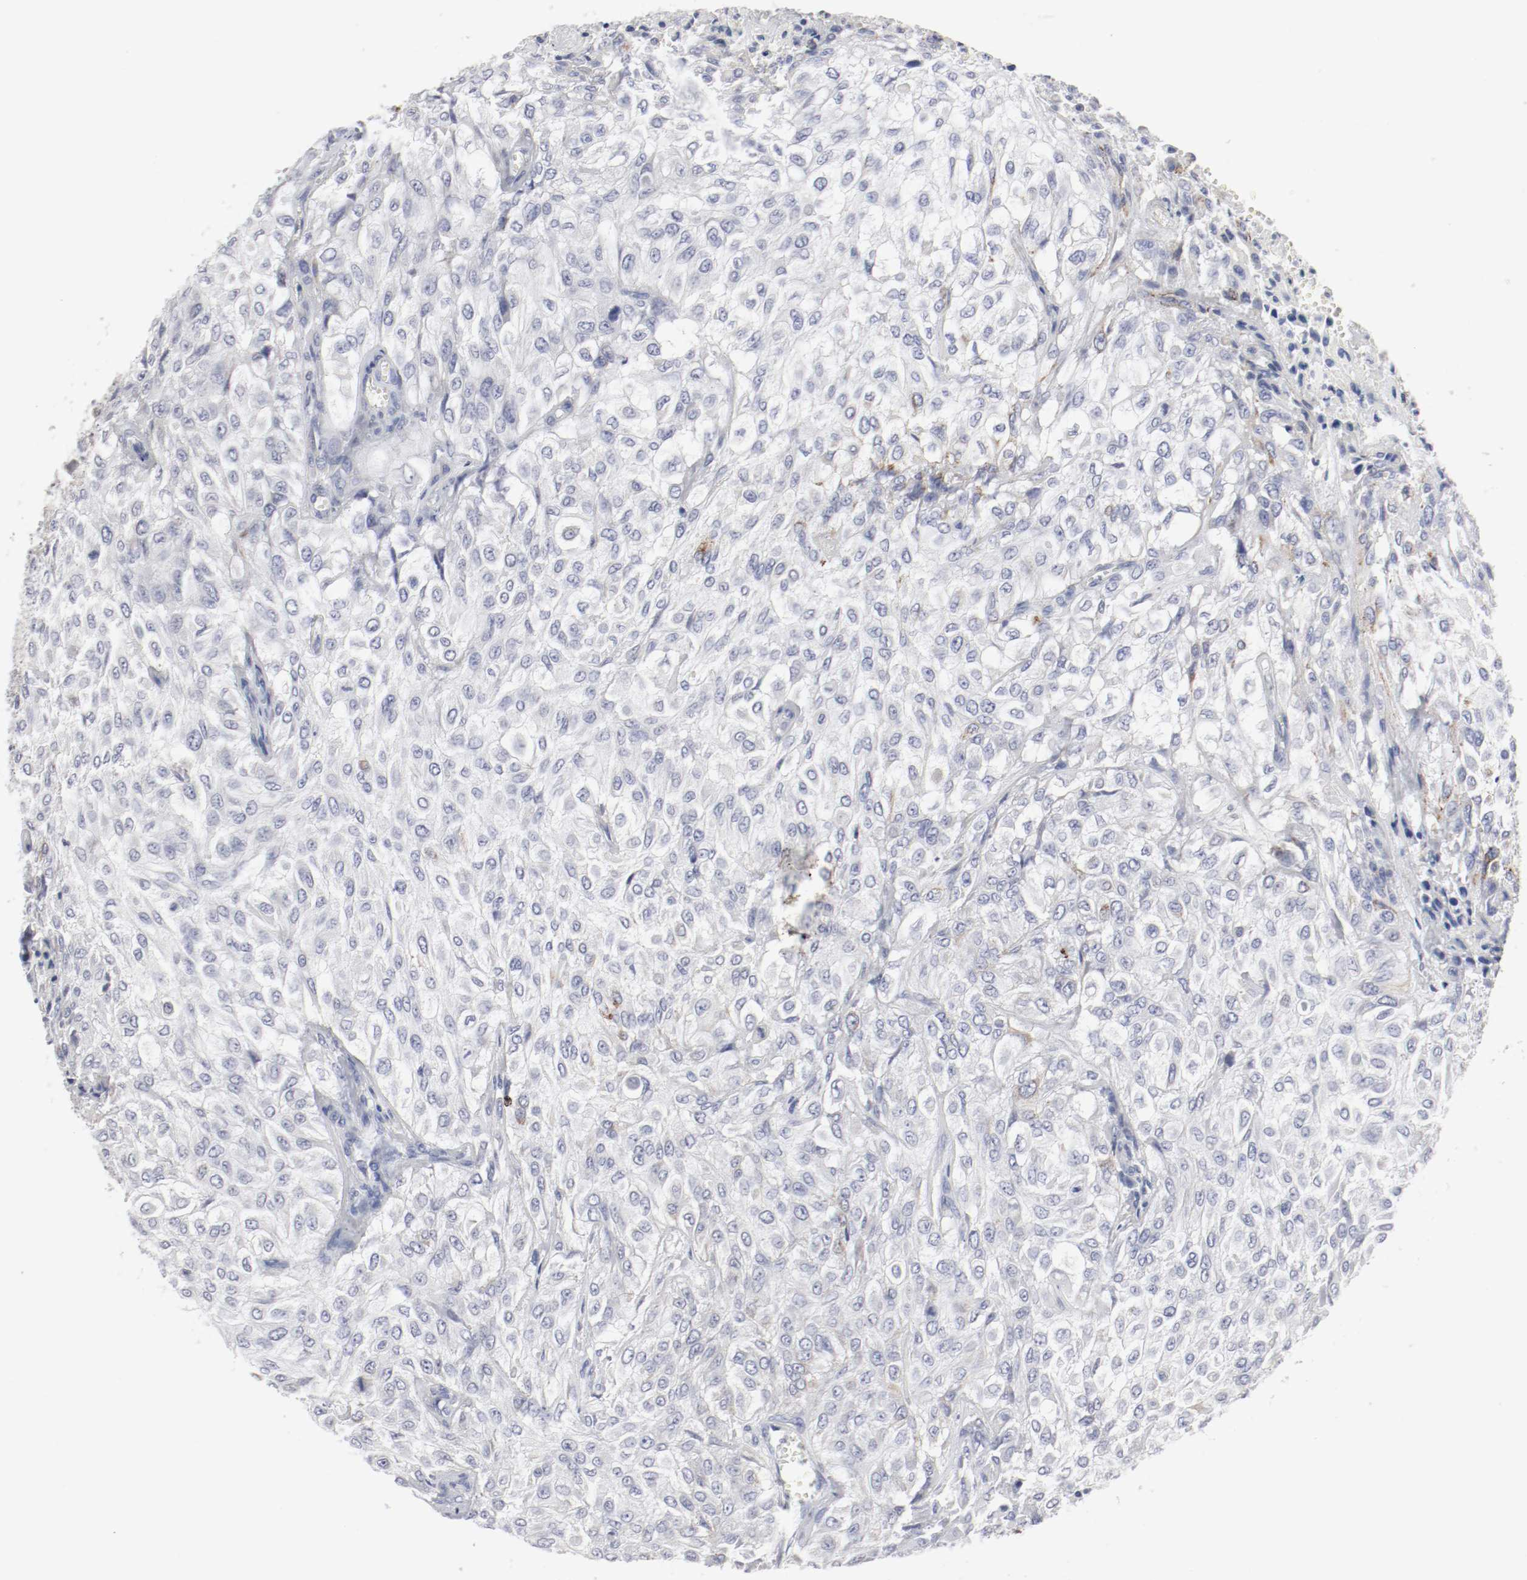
{"staining": {"intensity": "negative", "quantity": "none", "location": "none"}, "tissue": "urothelial cancer", "cell_type": "Tumor cells", "image_type": "cancer", "snomed": [{"axis": "morphology", "description": "Urothelial carcinoma, High grade"}, {"axis": "topography", "description": "Urinary bladder"}], "caption": "Immunohistochemistry histopathology image of neoplastic tissue: human urothelial carcinoma (high-grade) stained with DAB shows no significant protein staining in tumor cells.", "gene": "ITGAX", "patient": {"sex": "male", "age": 57}}